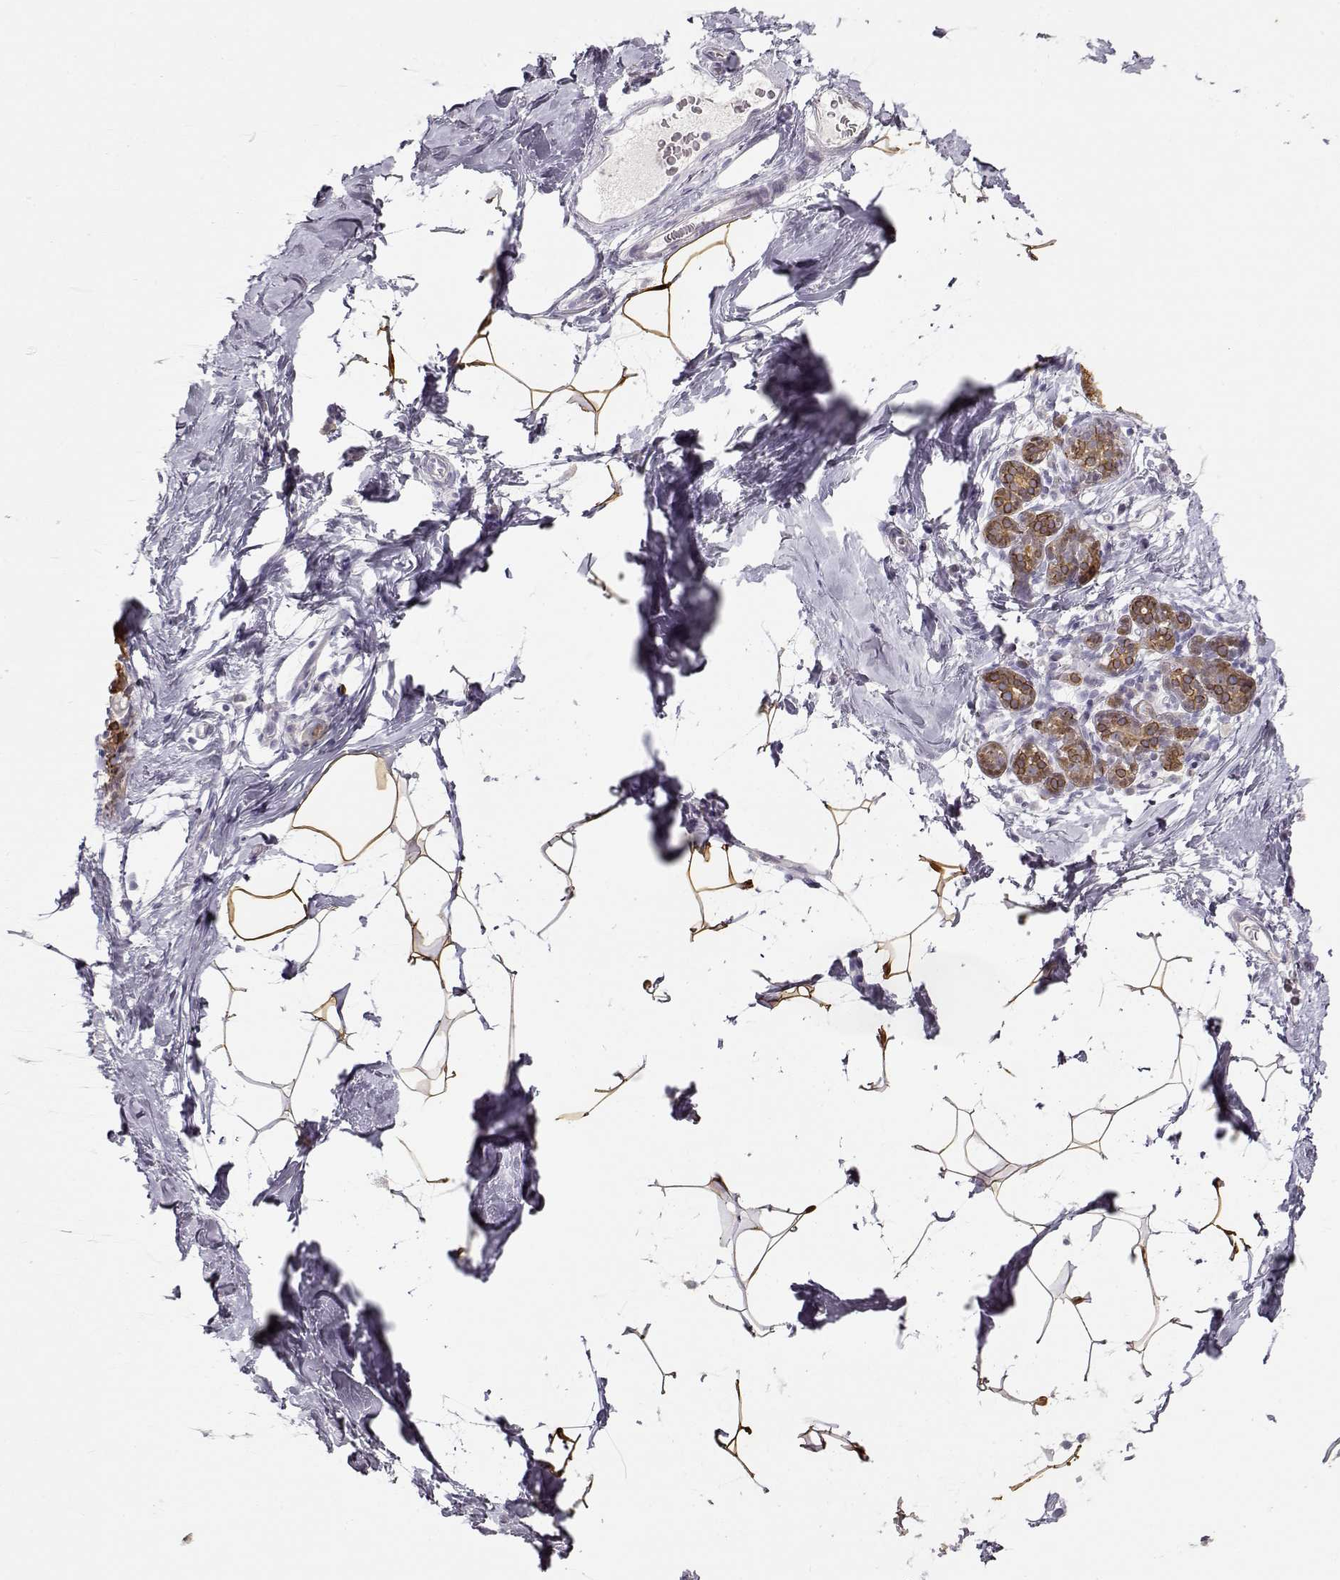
{"staining": {"intensity": "strong", "quantity": "<25%", "location": "cytoplasmic/membranous"}, "tissue": "breast", "cell_type": "Adipocytes", "image_type": "normal", "snomed": [{"axis": "morphology", "description": "Normal tissue, NOS"}, {"axis": "topography", "description": "Breast"}], "caption": "An image showing strong cytoplasmic/membranous positivity in approximately <25% of adipocytes in unremarkable breast, as visualized by brown immunohistochemical staining.", "gene": "S100B", "patient": {"sex": "female", "age": 32}}